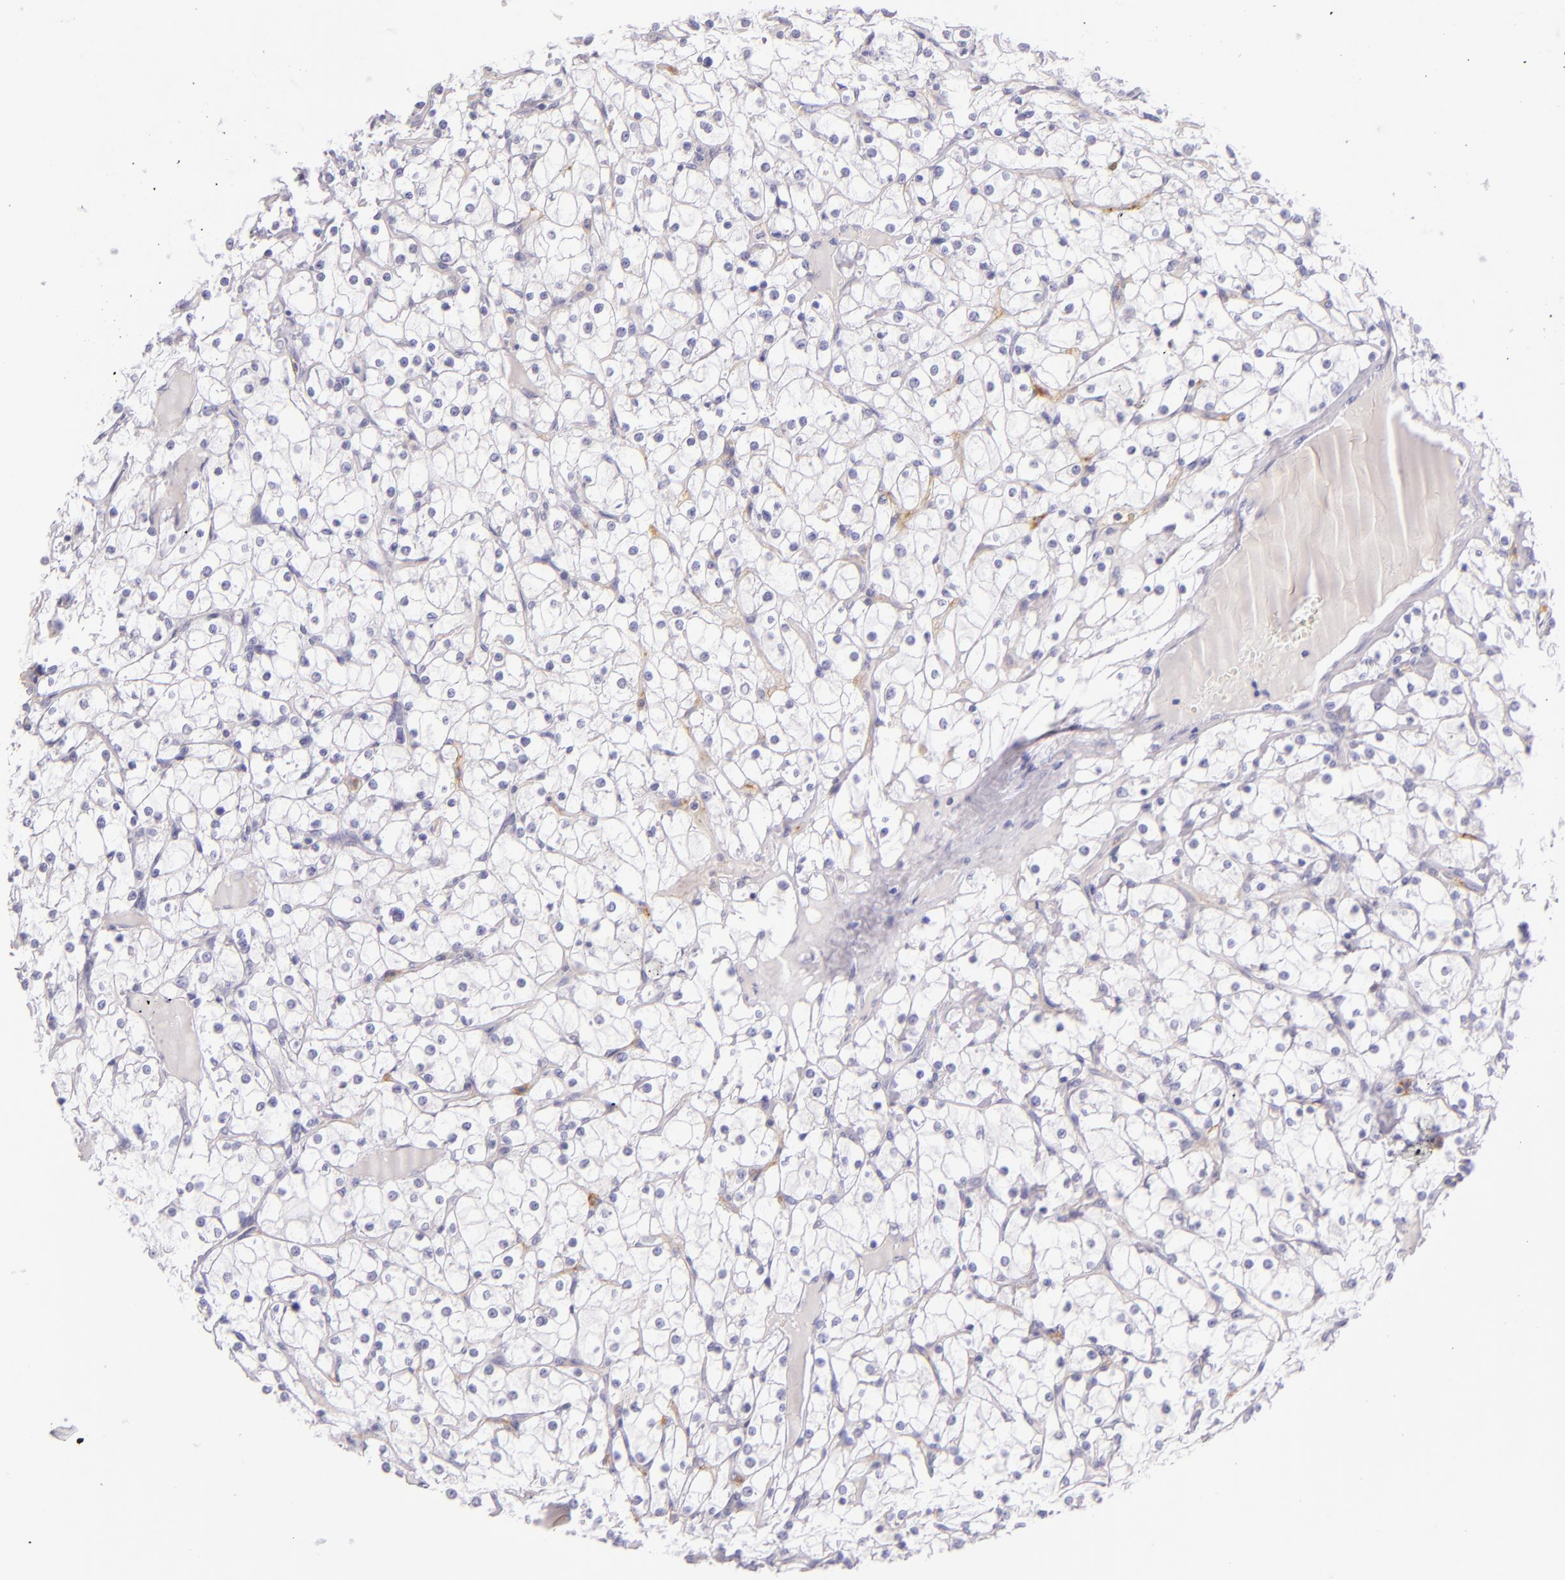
{"staining": {"intensity": "negative", "quantity": "none", "location": "none"}, "tissue": "renal cancer", "cell_type": "Tumor cells", "image_type": "cancer", "snomed": [{"axis": "morphology", "description": "Adenocarcinoma, NOS"}, {"axis": "topography", "description": "Kidney"}], "caption": "DAB (3,3'-diaminobenzidine) immunohistochemical staining of human adenocarcinoma (renal) exhibits no significant expression in tumor cells. (DAB (3,3'-diaminobenzidine) IHC, high magnification).", "gene": "CEACAM1", "patient": {"sex": "female", "age": 73}}